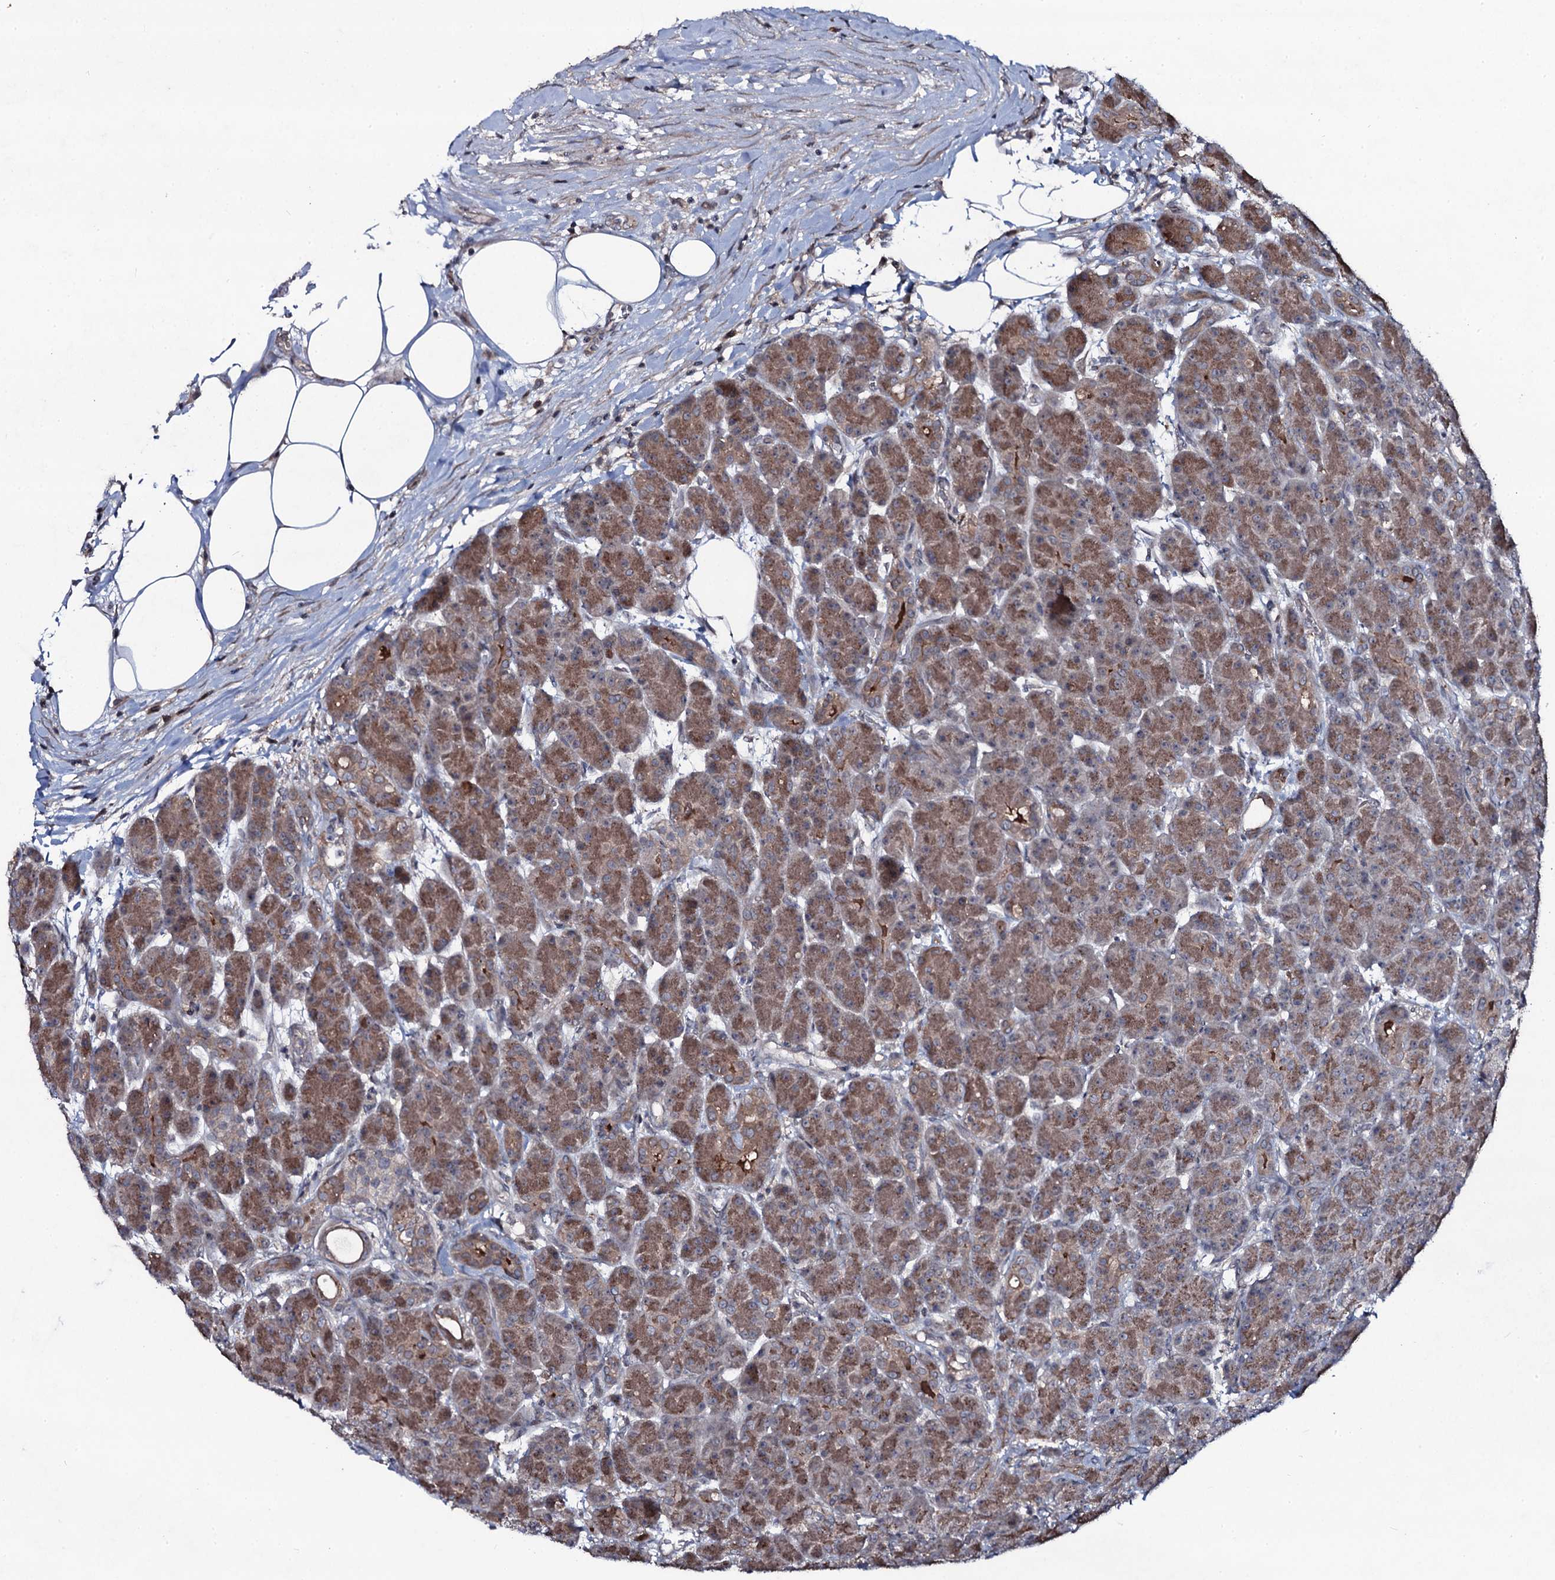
{"staining": {"intensity": "moderate", "quantity": ">75%", "location": "cytoplasmic/membranous"}, "tissue": "pancreas", "cell_type": "Exocrine glandular cells", "image_type": "normal", "snomed": [{"axis": "morphology", "description": "Normal tissue, NOS"}, {"axis": "topography", "description": "Pancreas"}], "caption": "About >75% of exocrine glandular cells in benign human pancreas display moderate cytoplasmic/membranous protein staining as visualized by brown immunohistochemical staining.", "gene": "SNAP23", "patient": {"sex": "male", "age": 63}}